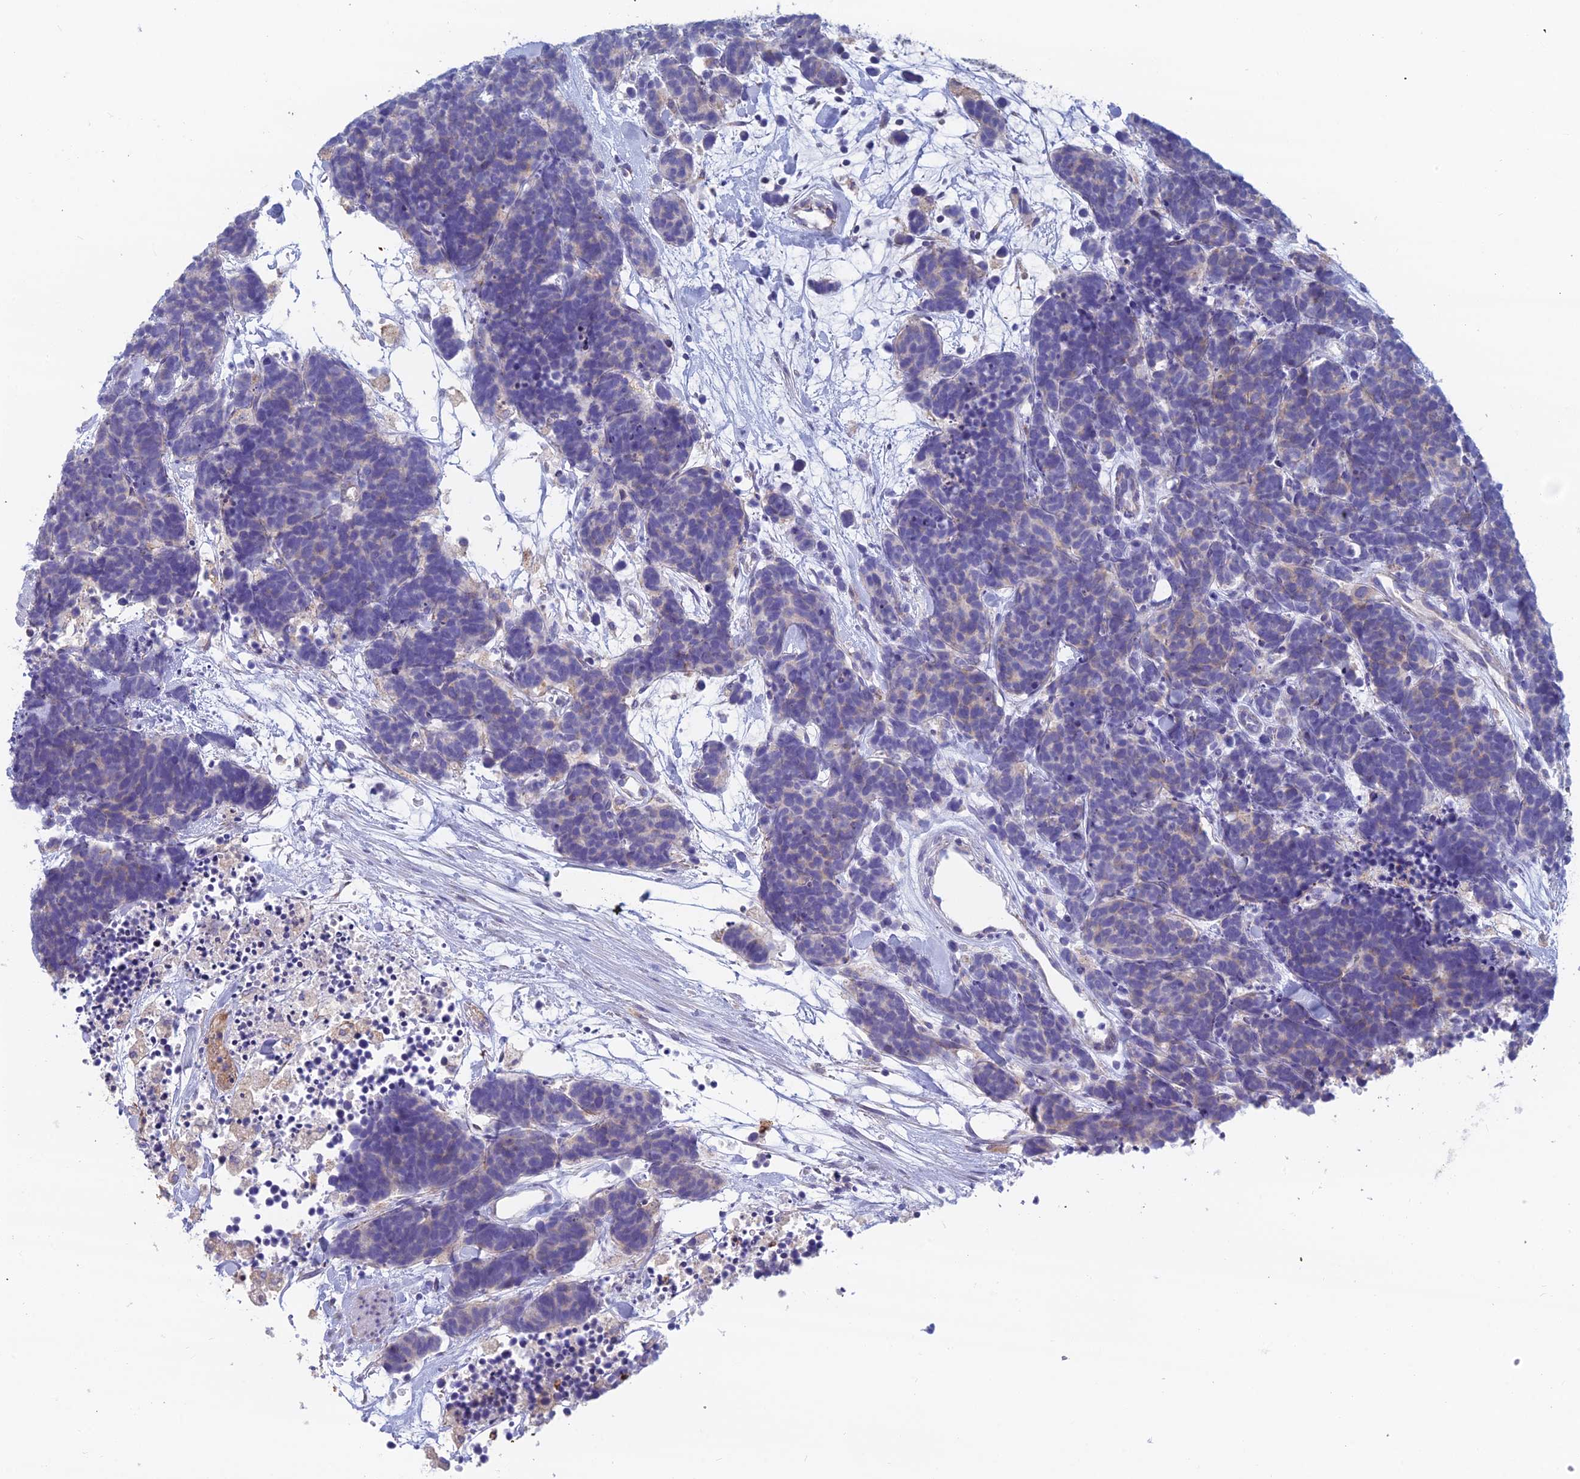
{"staining": {"intensity": "negative", "quantity": "none", "location": "none"}, "tissue": "carcinoid", "cell_type": "Tumor cells", "image_type": "cancer", "snomed": [{"axis": "morphology", "description": "Carcinoma, NOS"}, {"axis": "morphology", "description": "Carcinoid, malignant, NOS"}, {"axis": "topography", "description": "Urinary bladder"}], "caption": "A high-resolution photomicrograph shows immunohistochemistry (IHC) staining of carcinoma, which displays no significant staining in tumor cells.", "gene": "IFTAP", "patient": {"sex": "male", "age": 57}}